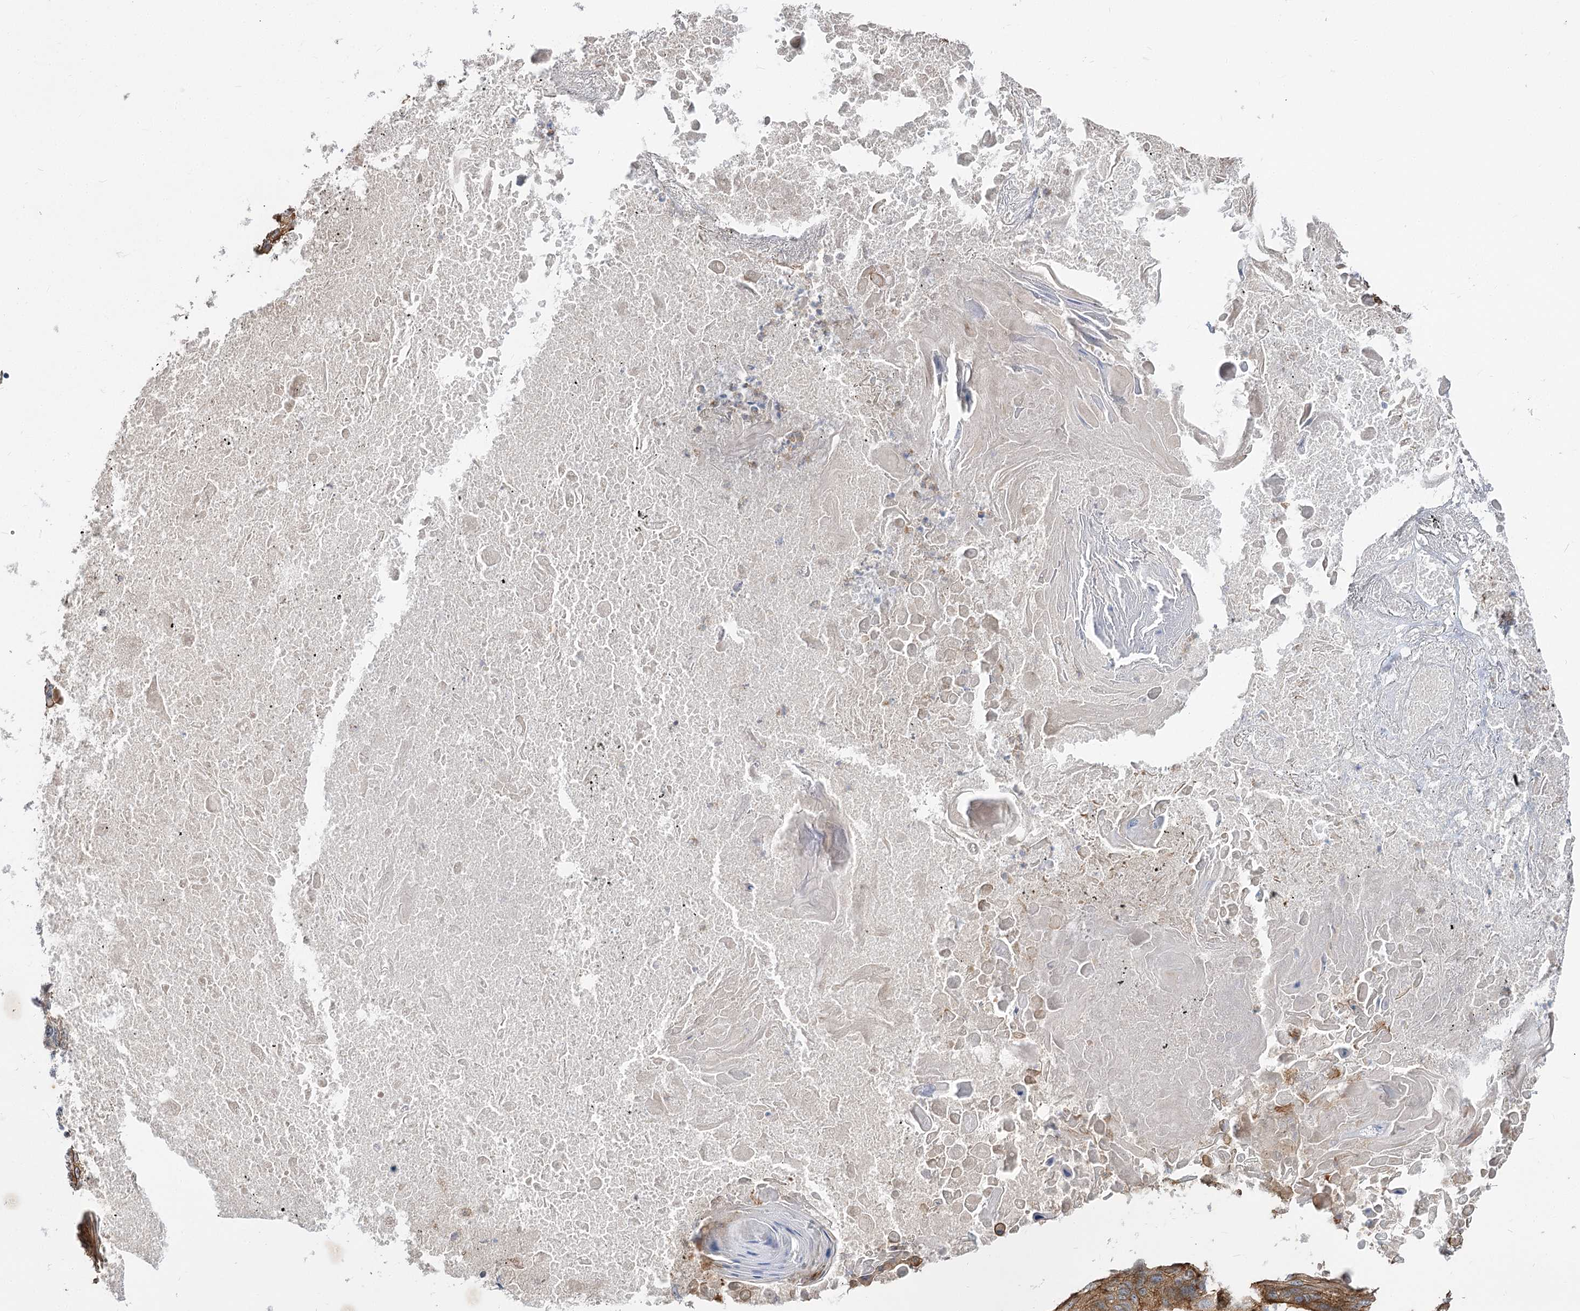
{"staining": {"intensity": "moderate", "quantity": ">75%", "location": "cytoplasmic/membranous"}, "tissue": "lung cancer", "cell_type": "Tumor cells", "image_type": "cancer", "snomed": [{"axis": "morphology", "description": "Squamous cell carcinoma, NOS"}, {"axis": "topography", "description": "Lung"}], "caption": "Immunohistochemistry (DAB) staining of squamous cell carcinoma (lung) reveals moderate cytoplasmic/membranous protein expression in approximately >75% of tumor cells.", "gene": "SH3BP5L", "patient": {"sex": "female", "age": 63}}